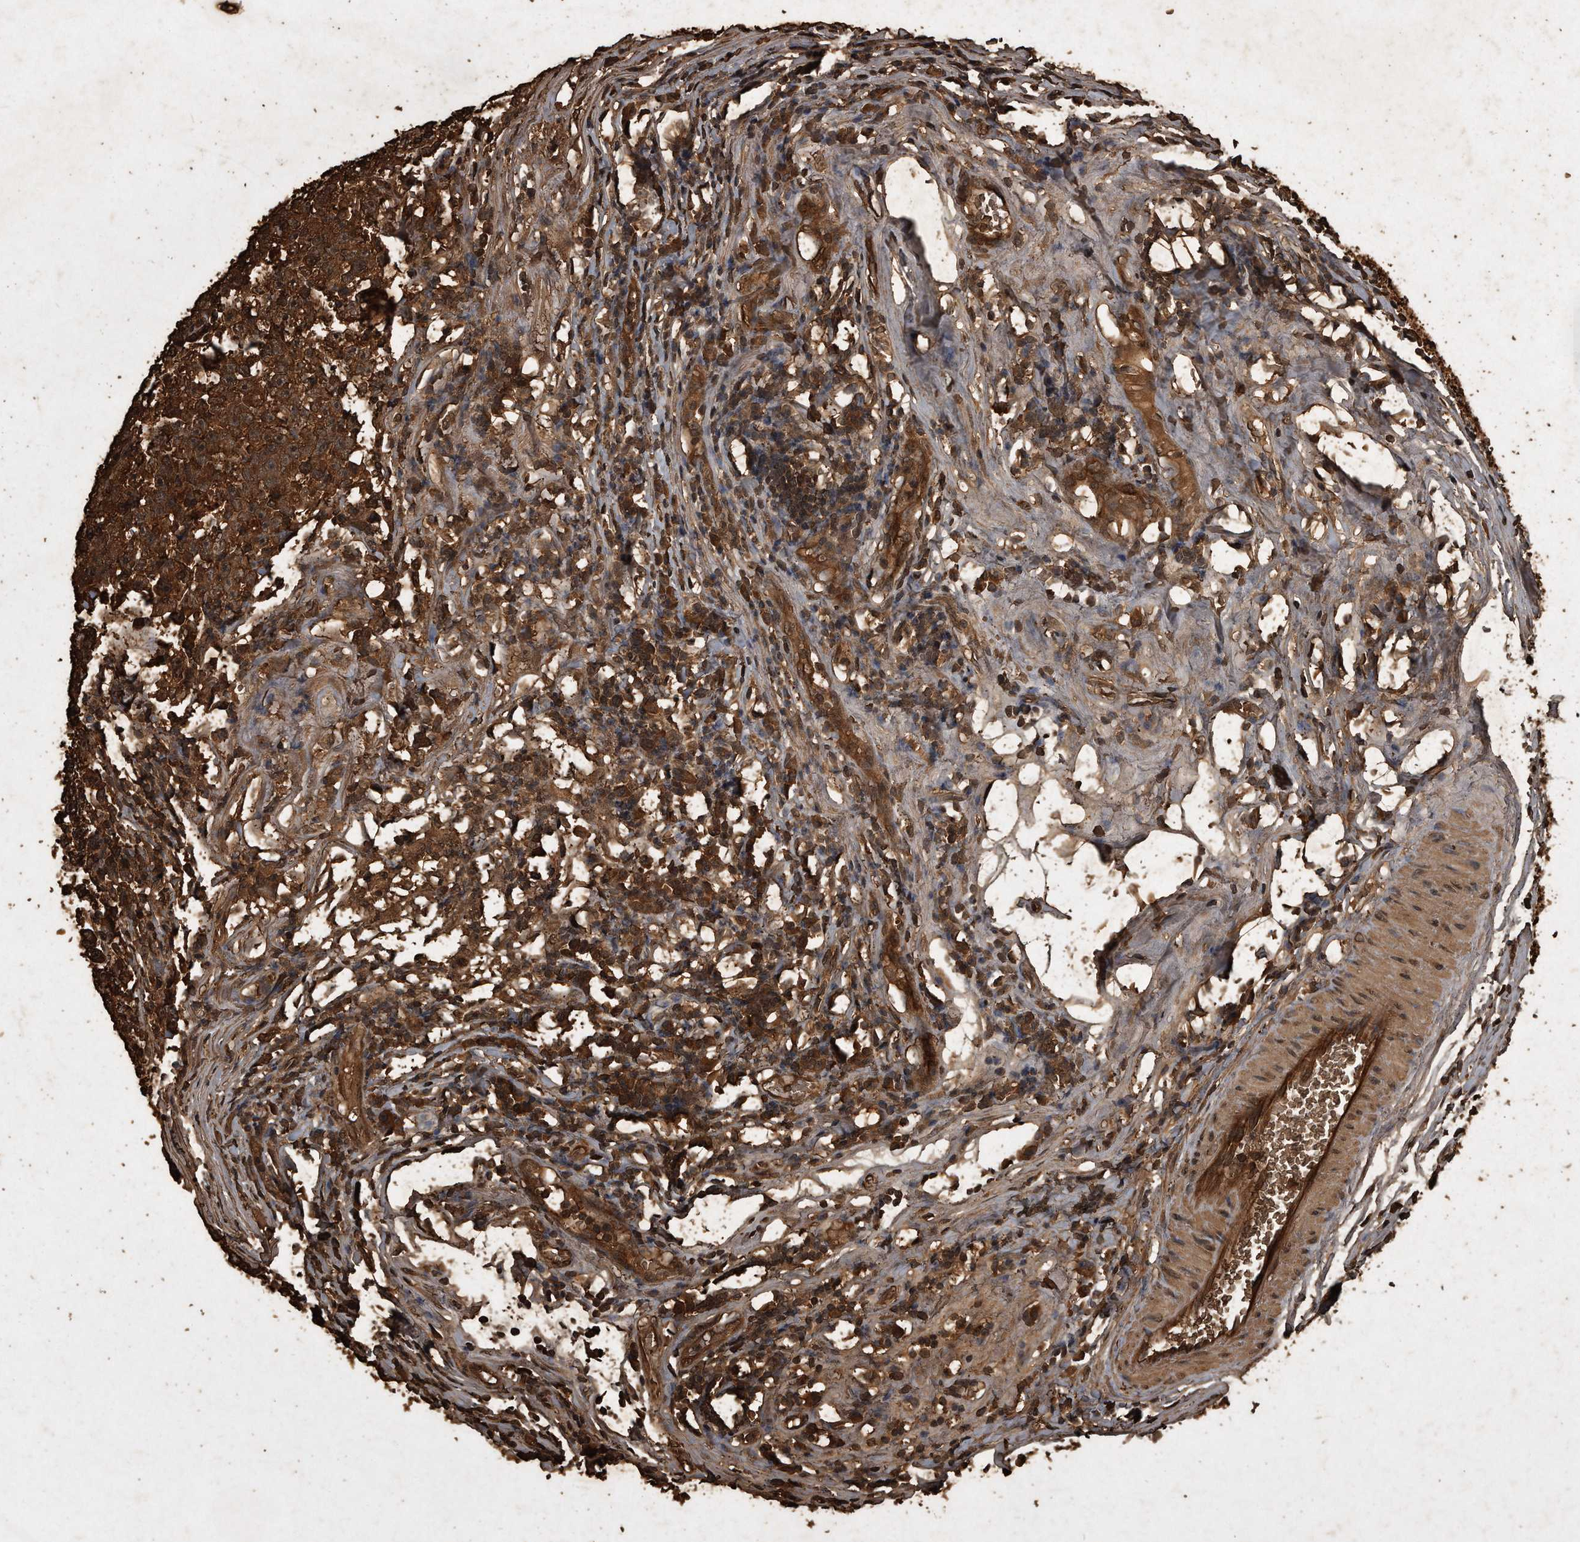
{"staining": {"intensity": "strong", "quantity": ">75%", "location": "cytoplasmic/membranous"}, "tissue": "testis cancer", "cell_type": "Tumor cells", "image_type": "cancer", "snomed": [{"axis": "morphology", "description": "Seminoma, NOS"}, {"axis": "topography", "description": "Testis"}], "caption": "Brown immunohistochemical staining in testis seminoma shows strong cytoplasmic/membranous staining in about >75% of tumor cells. (brown staining indicates protein expression, while blue staining denotes nuclei).", "gene": "CFLAR", "patient": {"sex": "male", "age": 43}}